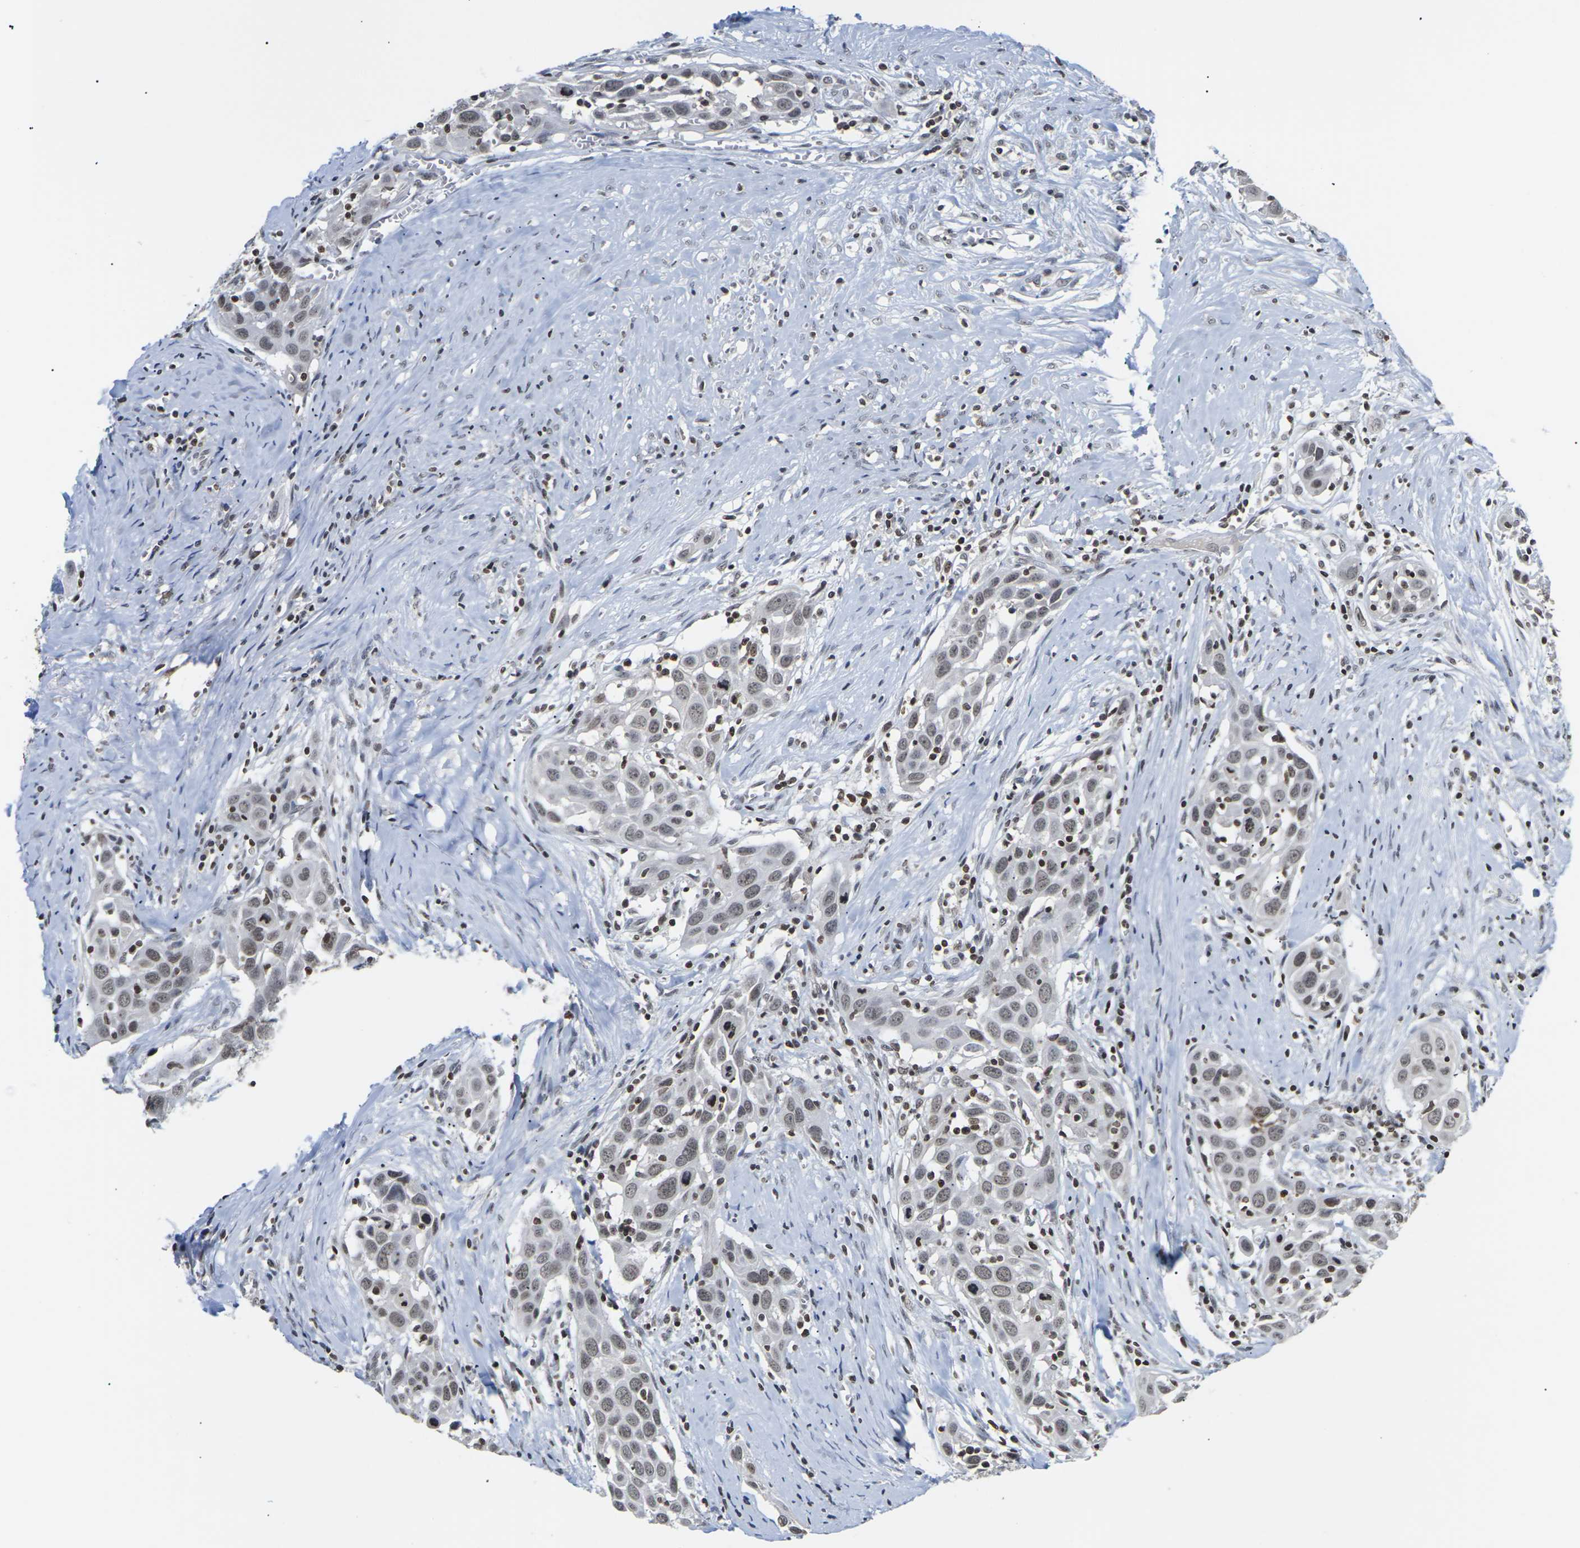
{"staining": {"intensity": "weak", "quantity": ">75%", "location": "nuclear"}, "tissue": "head and neck cancer", "cell_type": "Tumor cells", "image_type": "cancer", "snomed": [{"axis": "morphology", "description": "Squamous cell carcinoma, NOS"}, {"axis": "topography", "description": "Oral tissue"}, {"axis": "topography", "description": "Head-Neck"}], "caption": "IHC of head and neck cancer exhibits low levels of weak nuclear positivity in approximately >75% of tumor cells.", "gene": "ETV5", "patient": {"sex": "female", "age": 50}}